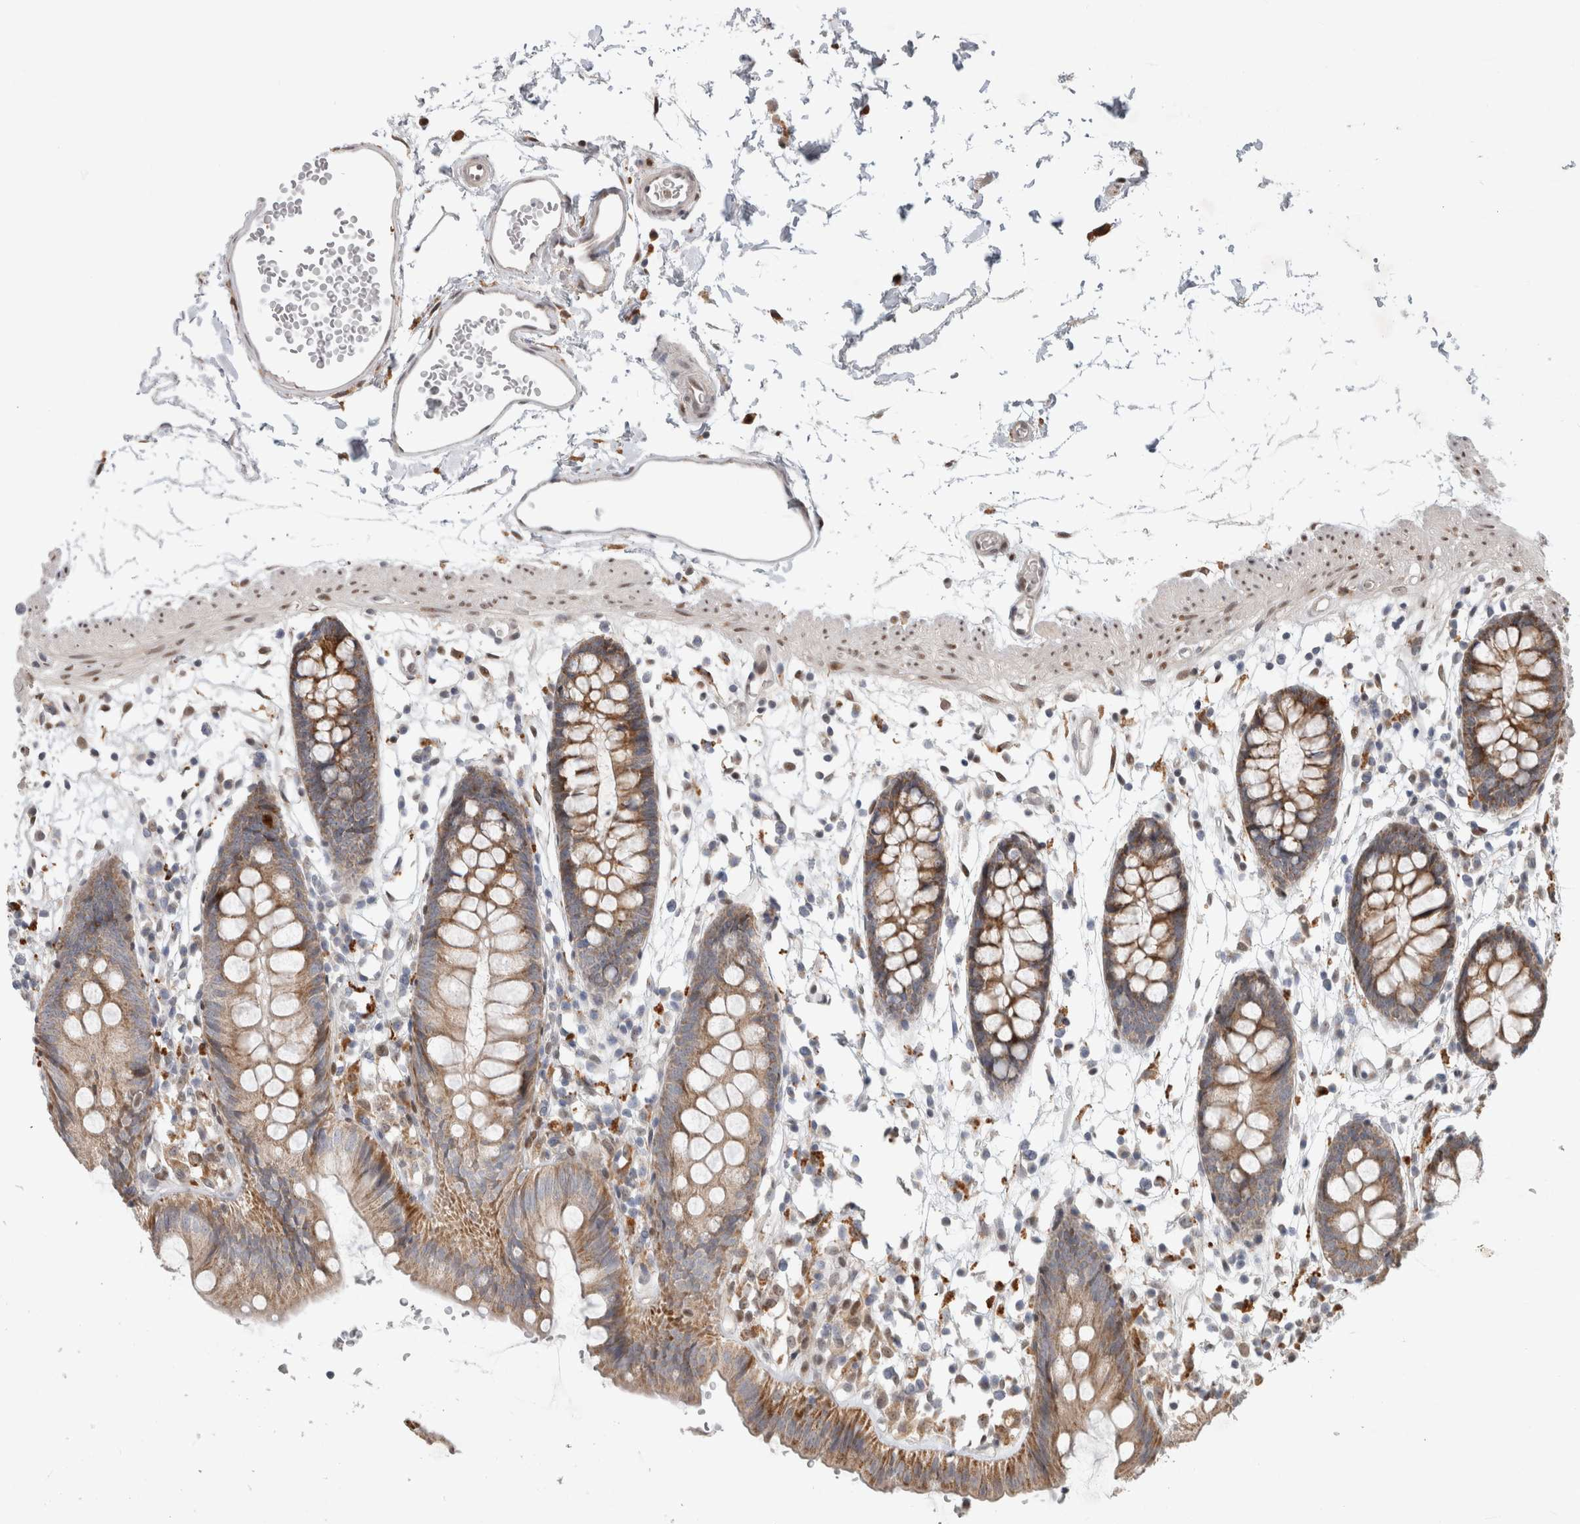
{"staining": {"intensity": "weak", "quantity": "25%-75%", "location": "nuclear"}, "tissue": "colon", "cell_type": "Endothelial cells", "image_type": "normal", "snomed": [{"axis": "morphology", "description": "Normal tissue, NOS"}, {"axis": "topography", "description": "Colon"}], "caption": "A histopathology image of colon stained for a protein exhibits weak nuclear brown staining in endothelial cells. The staining was performed using DAB (3,3'-diaminobenzidine) to visualize the protein expression in brown, while the nuclei were stained in blue with hematoxylin (Magnification: 20x).", "gene": "NAB2", "patient": {"sex": "male", "age": 56}}